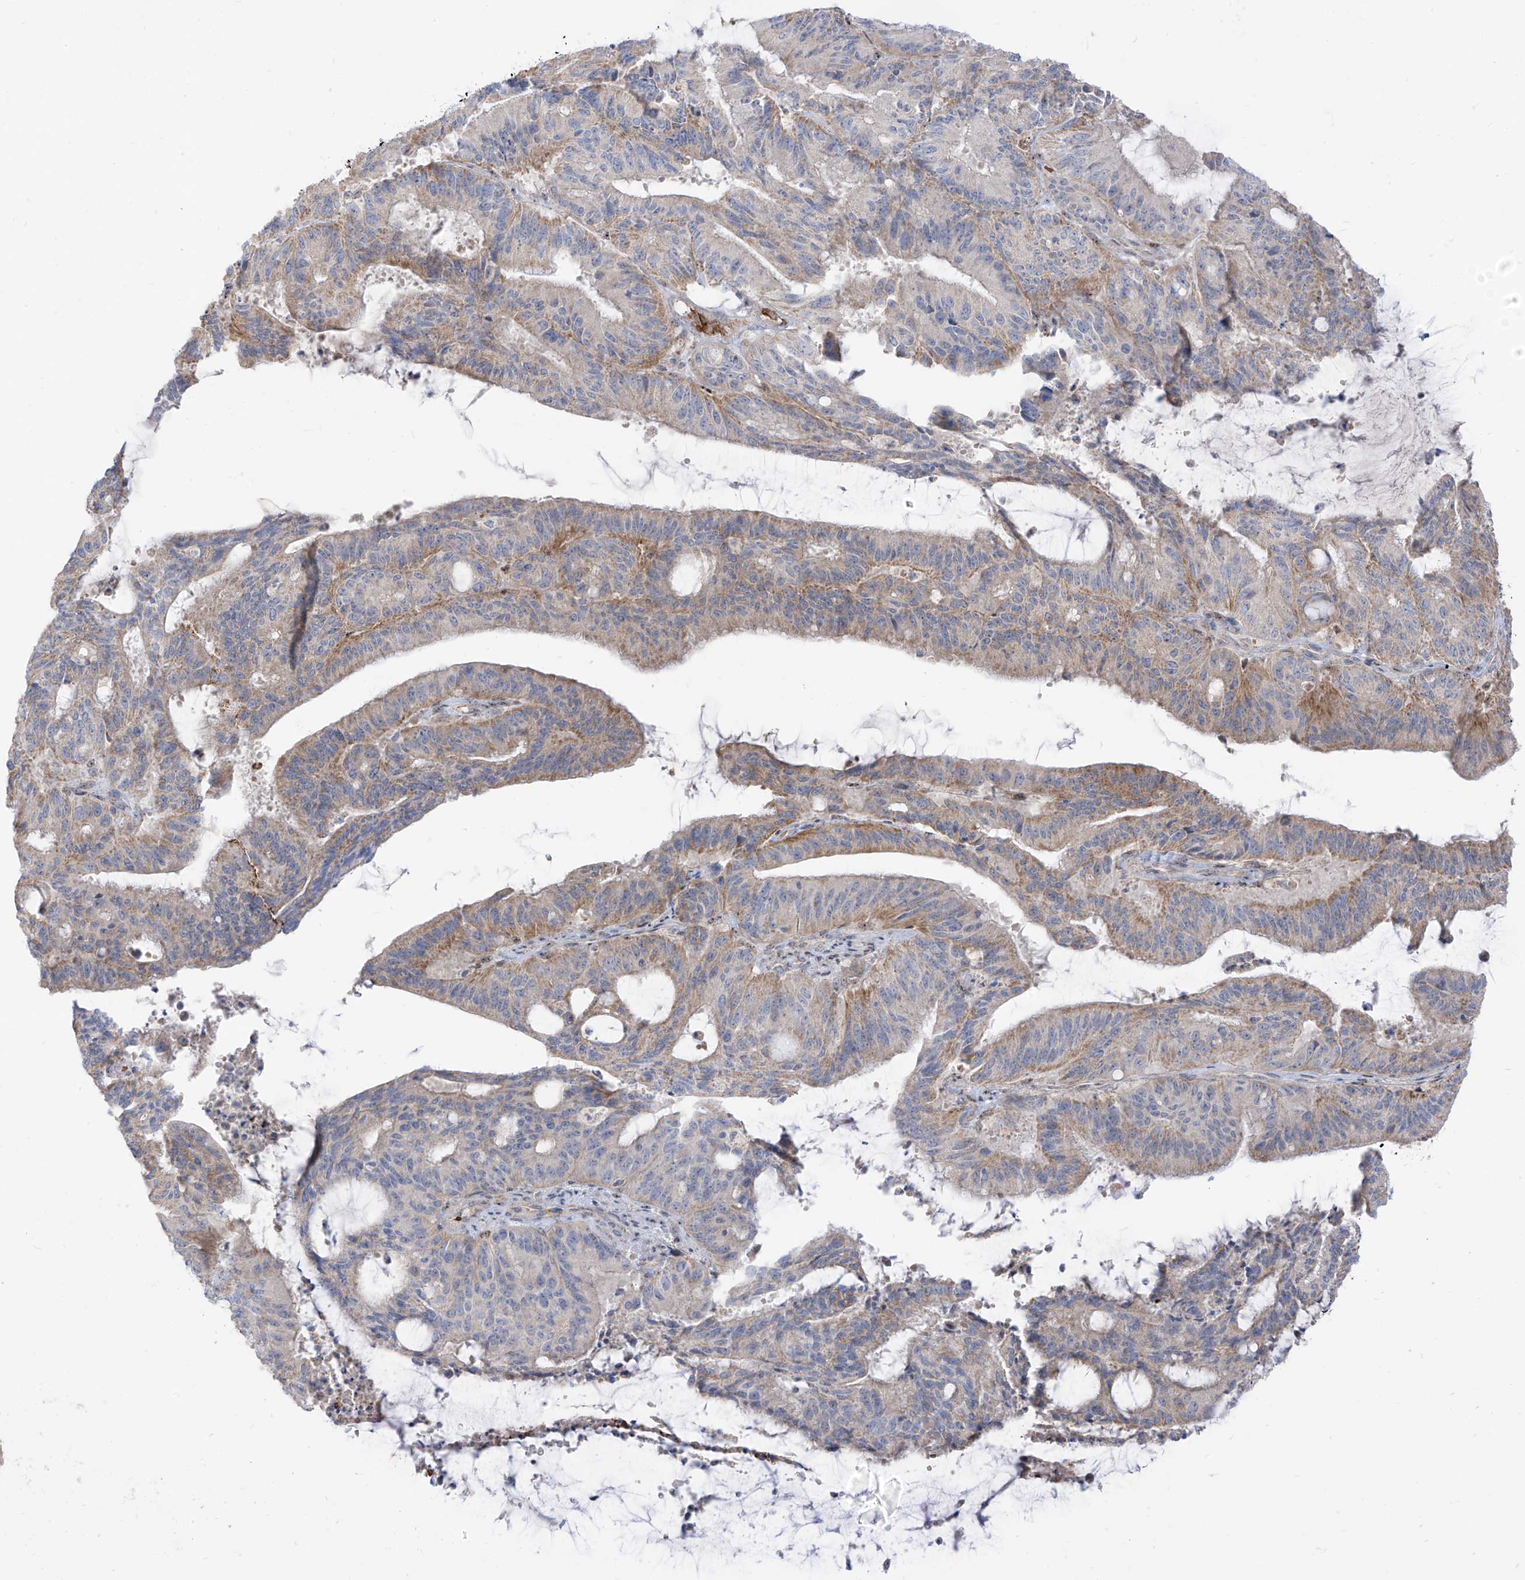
{"staining": {"intensity": "moderate", "quantity": "<25%", "location": "cytoplasmic/membranous"}, "tissue": "liver cancer", "cell_type": "Tumor cells", "image_type": "cancer", "snomed": [{"axis": "morphology", "description": "Normal tissue, NOS"}, {"axis": "morphology", "description": "Cholangiocarcinoma"}, {"axis": "topography", "description": "Liver"}, {"axis": "topography", "description": "Peripheral nerve tissue"}], "caption": "A micrograph showing moderate cytoplasmic/membranous positivity in about <25% of tumor cells in liver cancer (cholangiocarcinoma), as visualized by brown immunohistochemical staining.", "gene": "ARHGEF40", "patient": {"sex": "female", "age": 73}}